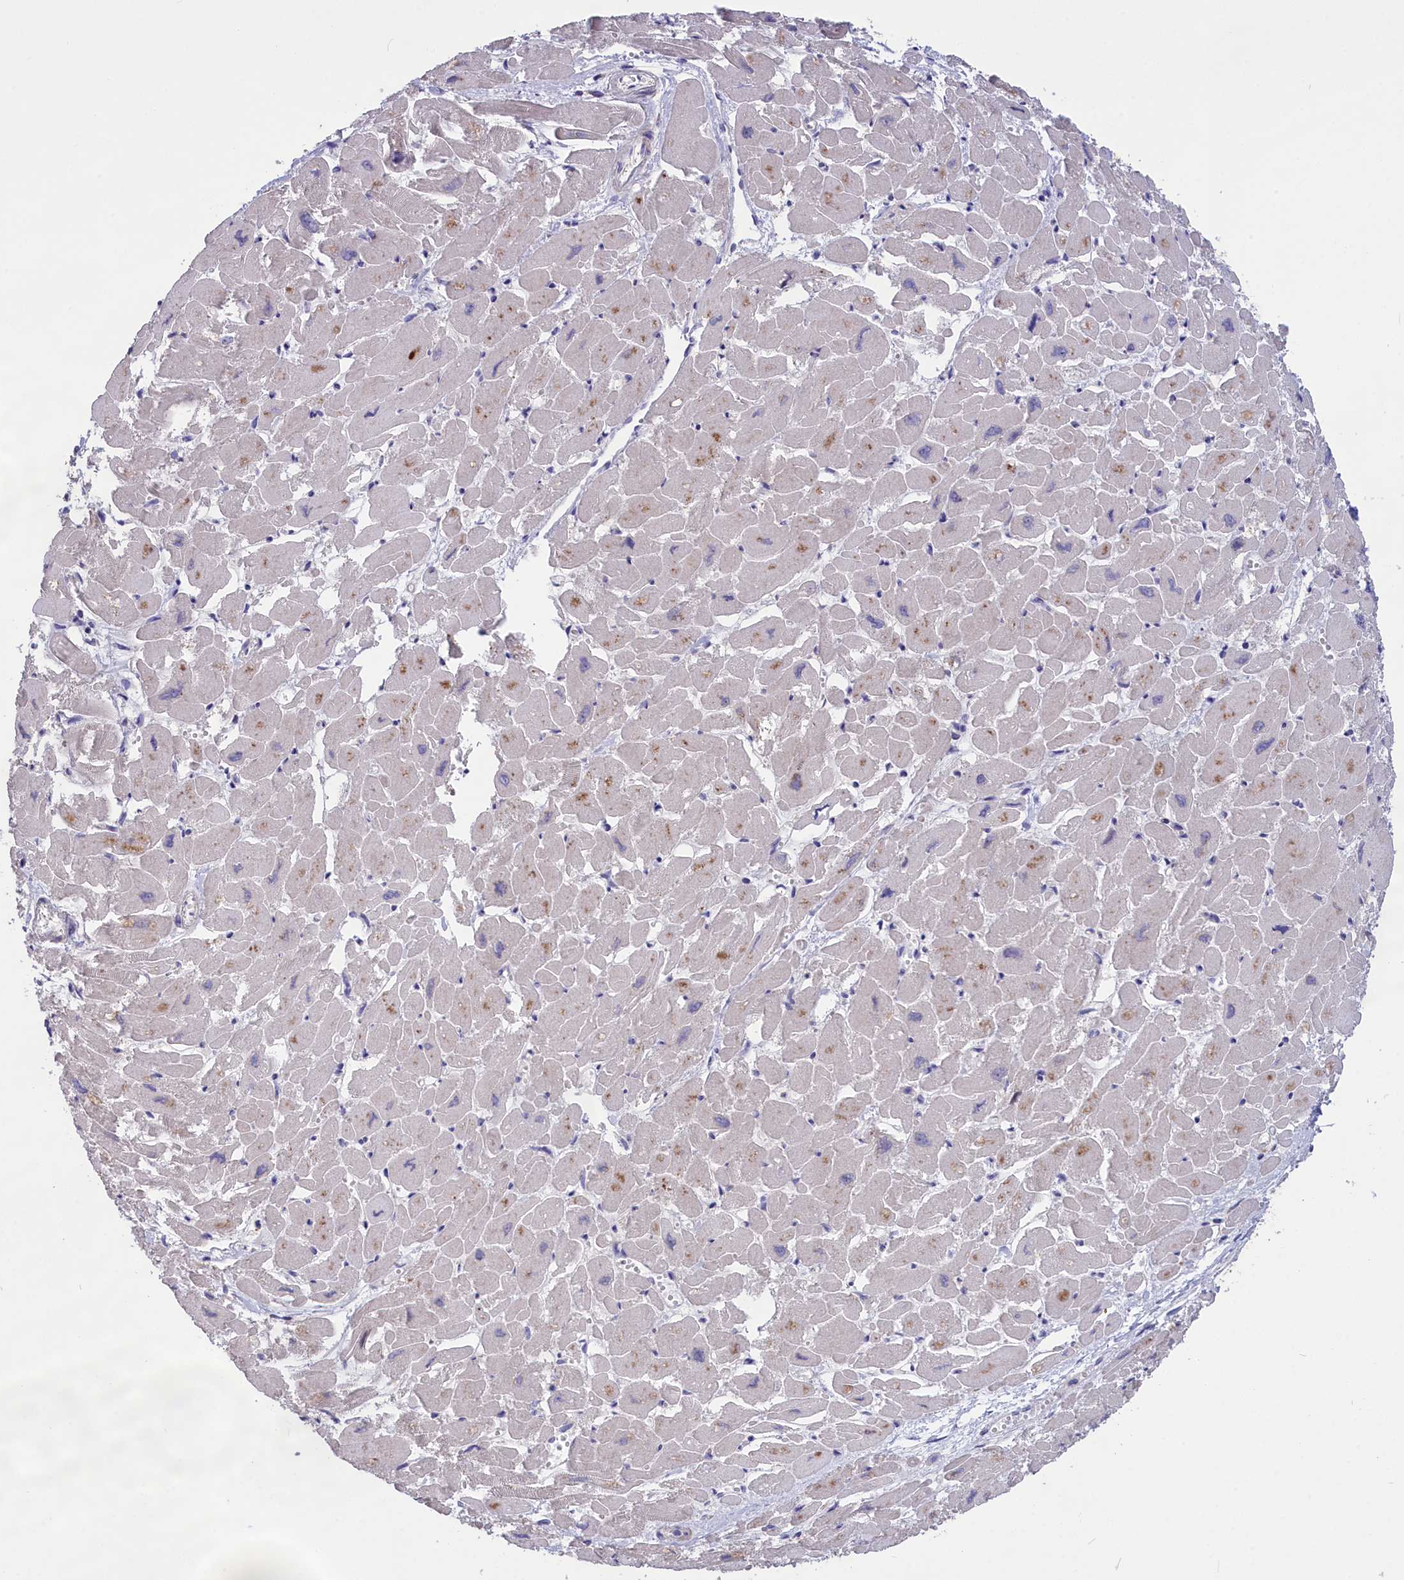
{"staining": {"intensity": "weak", "quantity": "<25%", "location": "cytoplasmic/membranous"}, "tissue": "heart muscle", "cell_type": "Cardiomyocytes", "image_type": "normal", "snomed": [{"axis": "morphology", "description": "Normal tissue, NOS"}, {"axis": "topography", "description": "Heart"}], "caption": "Immunohistochemistry (IHC) of unremarkable human heart muscle shows no positivity in cardiomyocytes.", "gene": "CYP2U1", "patient": {"sex": "male", "age": 54}}